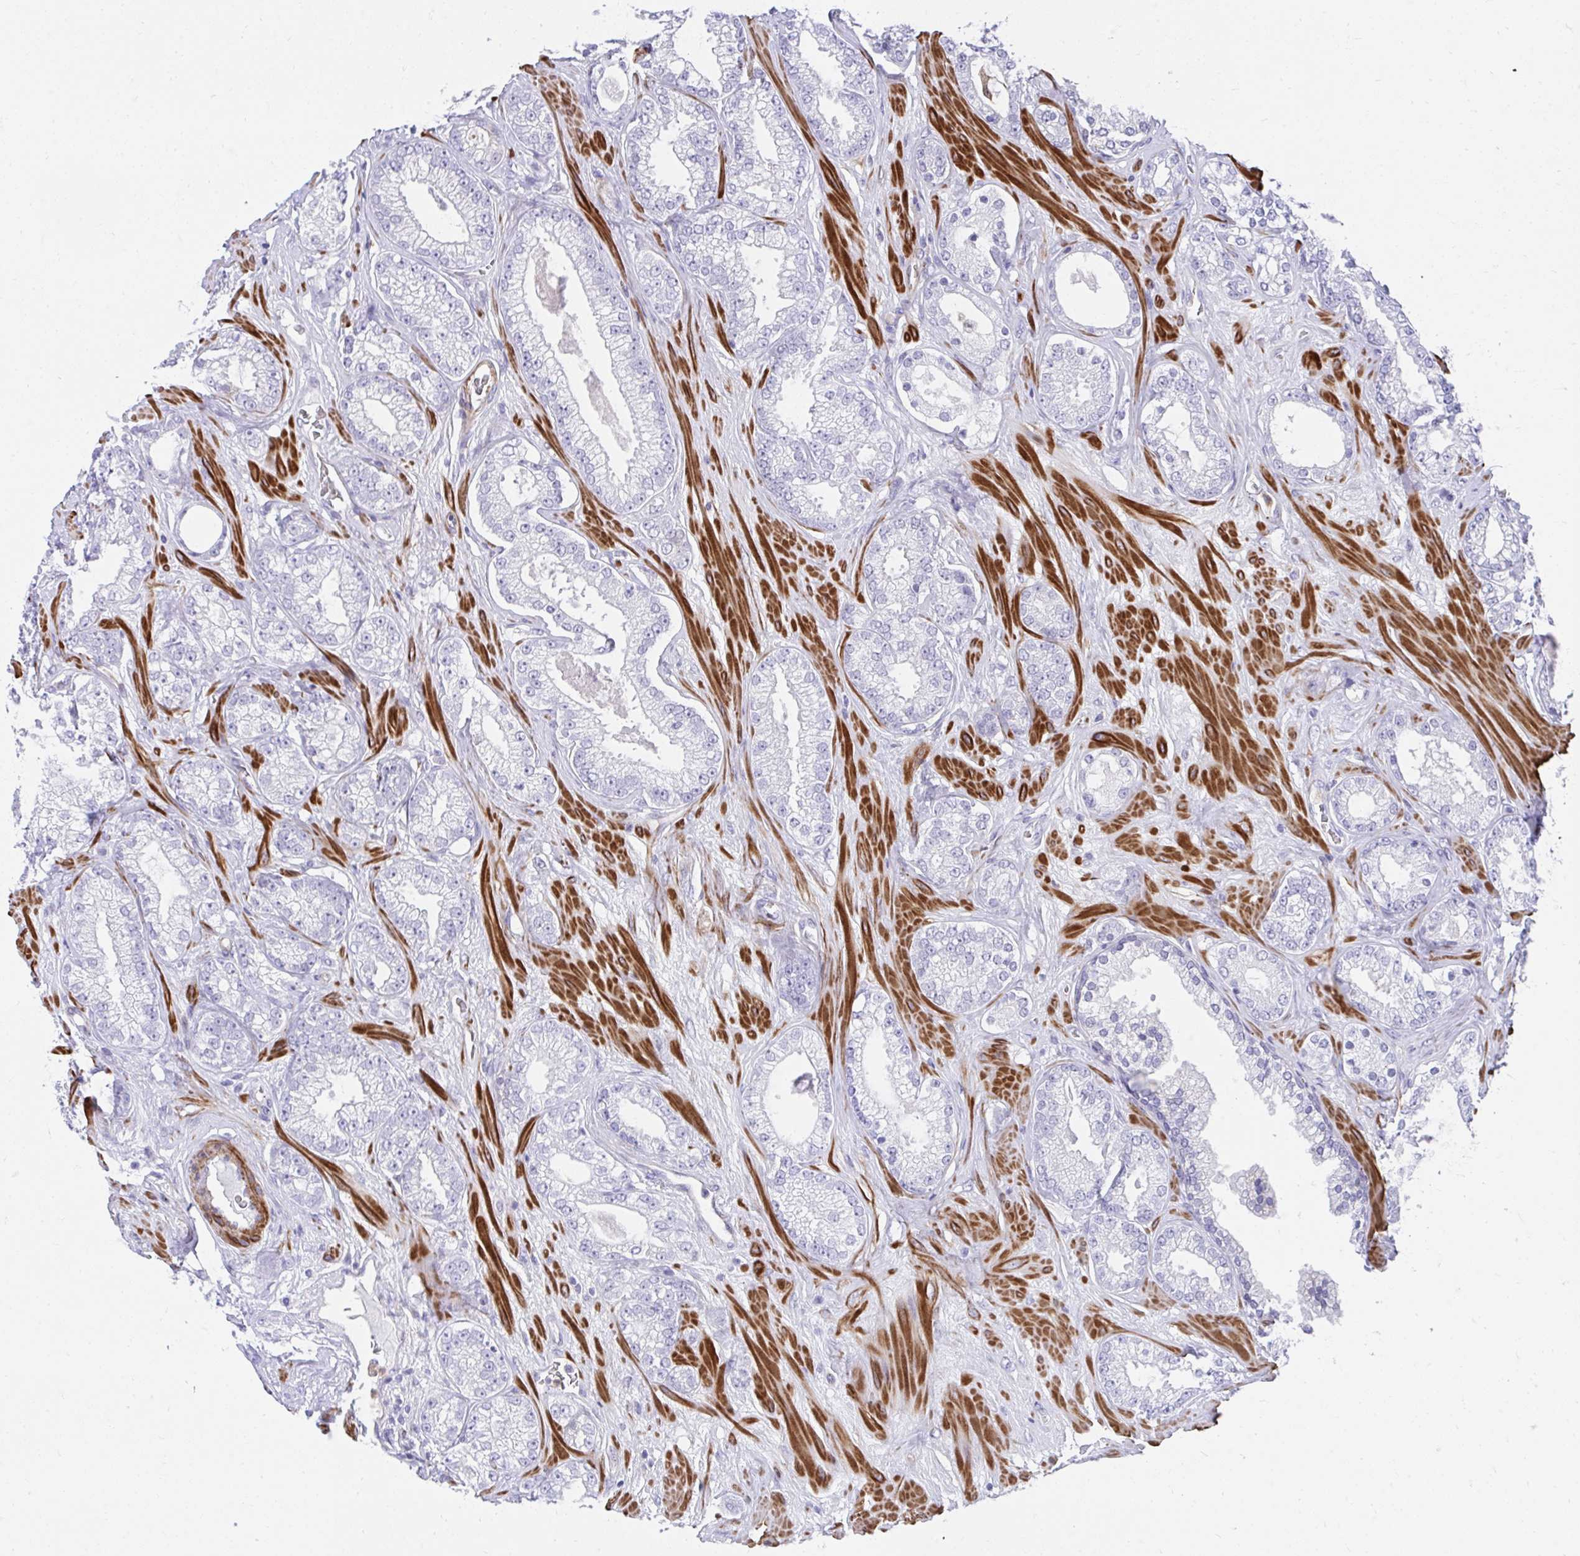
{"staining": {"intensity": "negative", "quantity": "none", "location": "none"}, "tissue": "prostate cancer", "cell_type": "Tumor cells", "image_type": "cancer", "snomed": [{"axis": "morphology", "description": "Adenocarcinoma, High grade"}, {"axis": "topography", "description": "Prostate"}], "caption": "The micrograph displays no staining of tumor cells in high-grade adenocarcinoma (prostate). Brightfield microscopy of IHC stained with DAB (brown) and hematoxylin (blue), captured at high magnification.", "gene": "CSTB", "patient": {"sex": "male", "age": 66}}